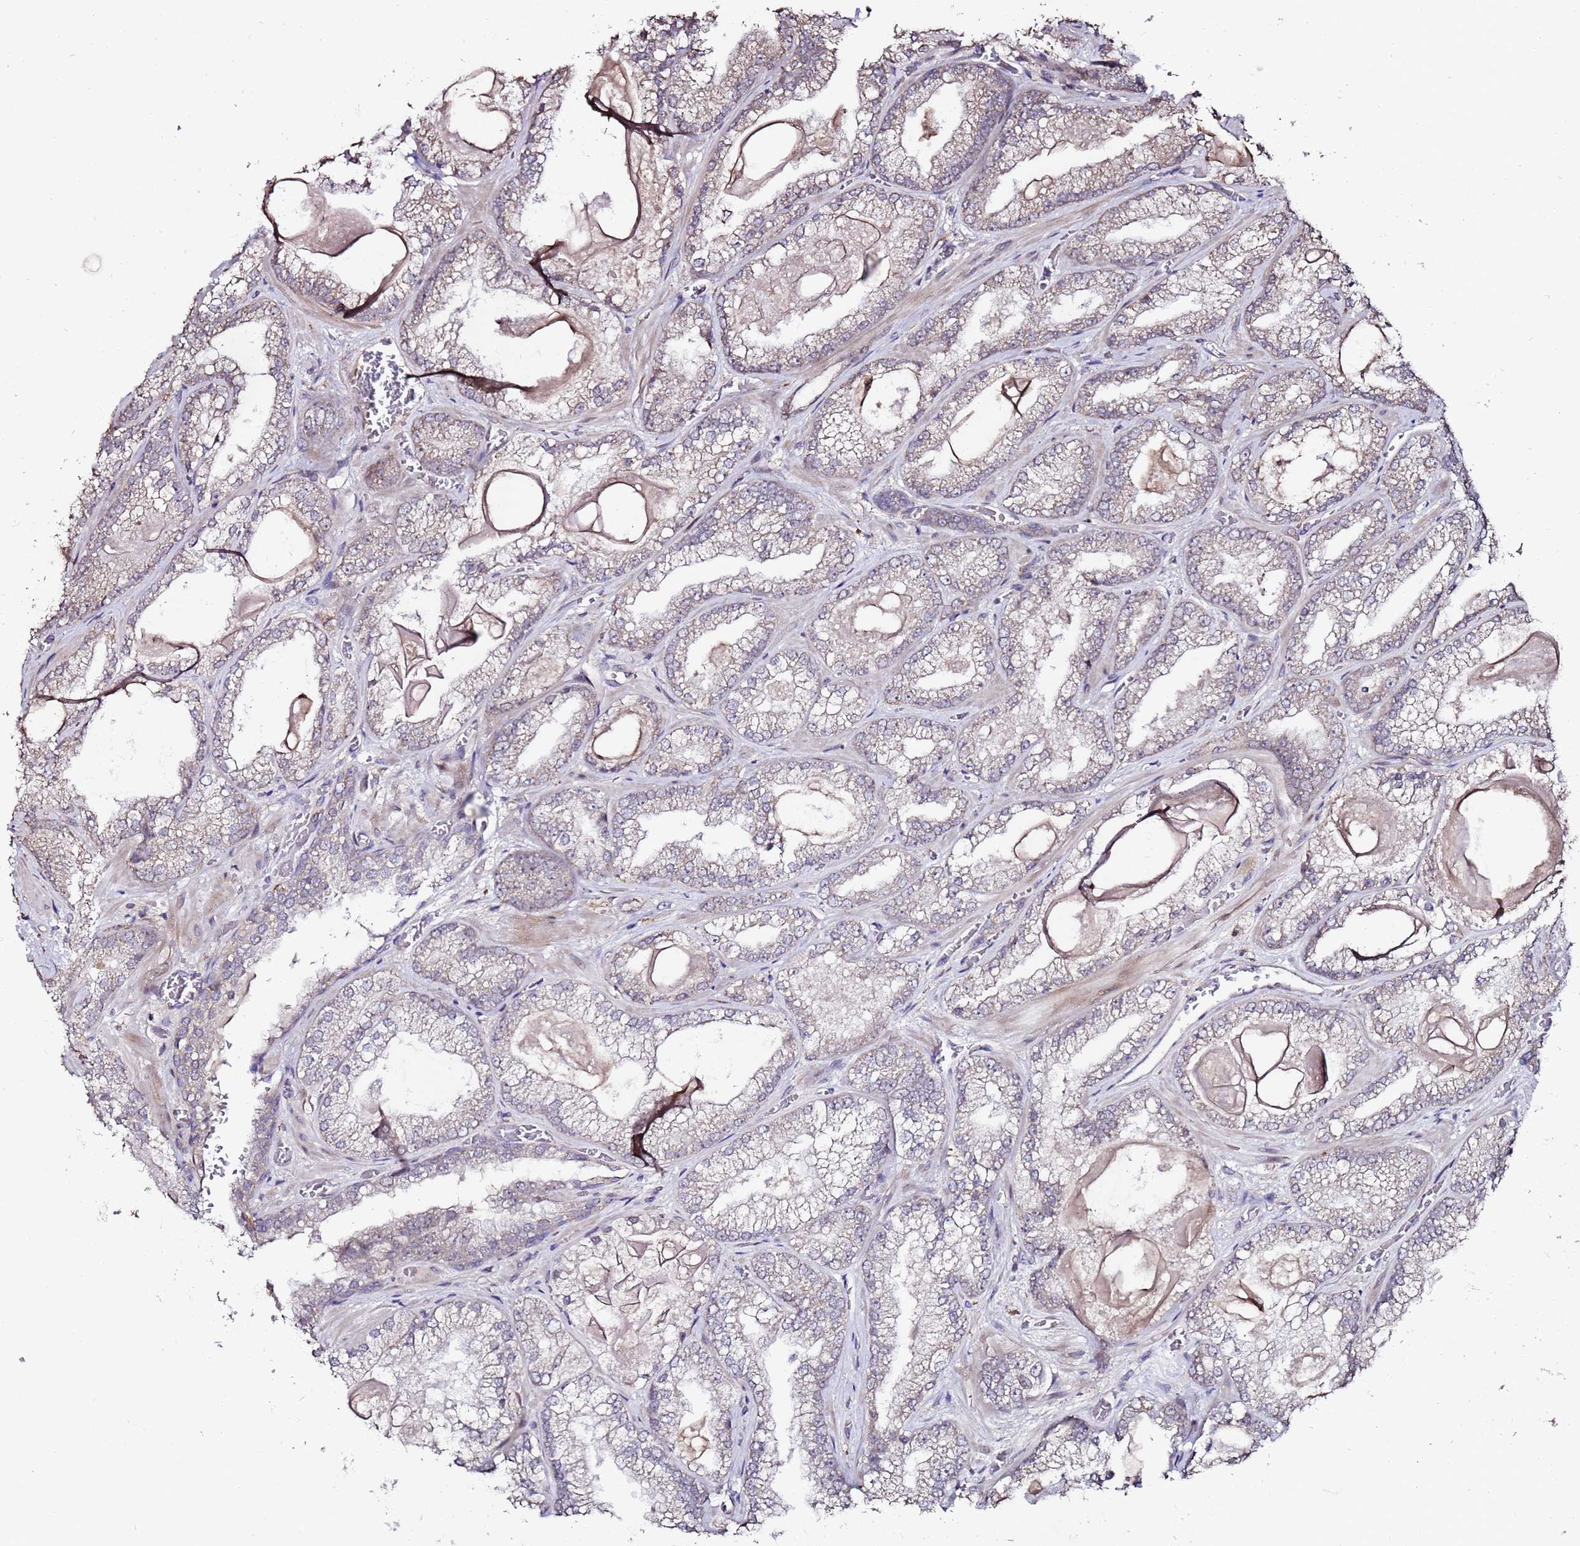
{"staining": {"intensity": "weak", "quantity": "25%-75%", "location": "cytoplasmic/membranous"}, "tissue": "prostate cancer", "cell_type": "Tumor cells", "image_type": "cancer", "snomed": [{"axis": "morphology", "description": "Adenocarcinoma, Low grade"}, {"axis": "topography", "description": "Prostate"}], "caption": "Immunohistochemistry image of adenocarcinoma (low-grade) (prostate) stained for a protein (brown), which demonstrates low levels of weak cytoplasmic/membranous expression in approximately 25%-75% of tumor cells.", "gene": "PRODH", "patient": {"sex": "male", "age": 57}}